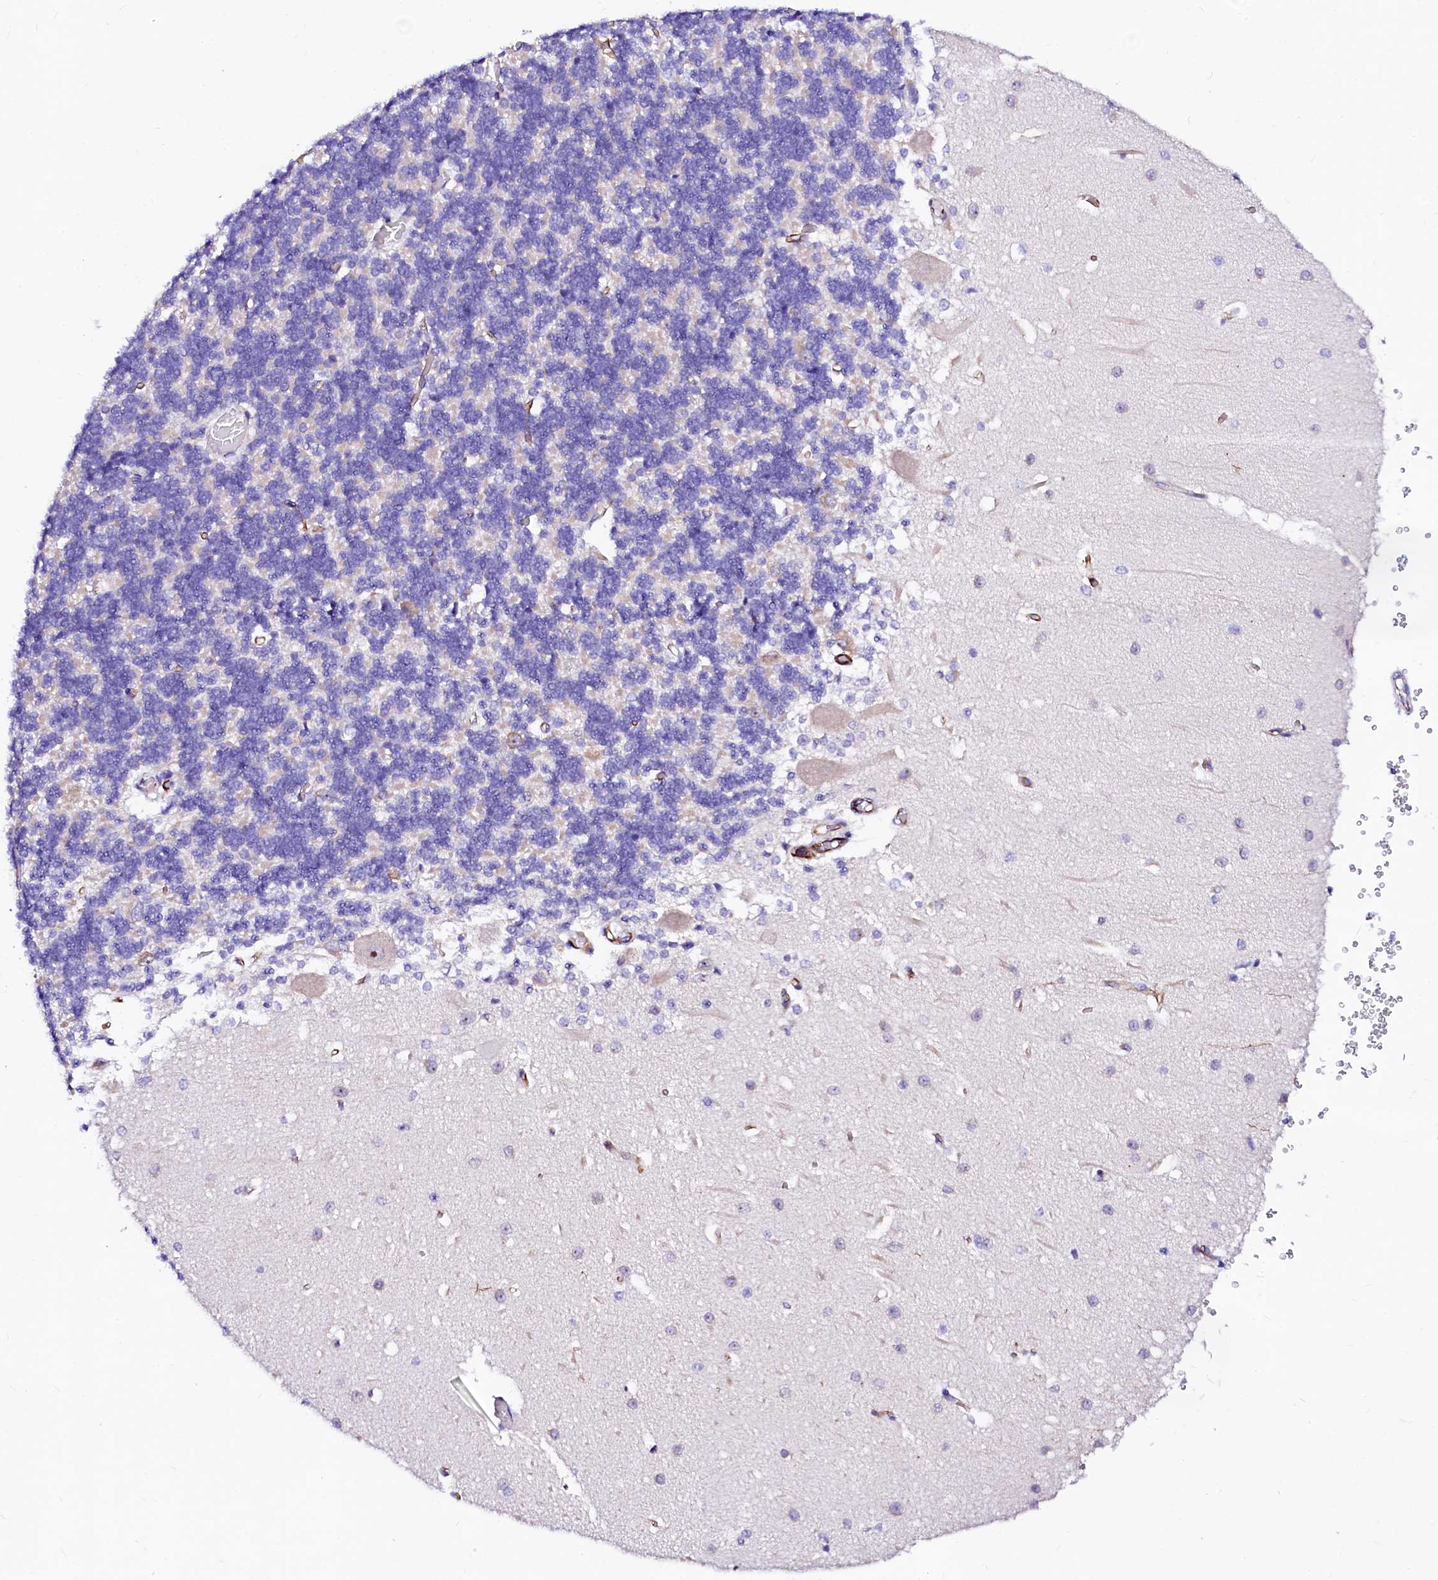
{"staining": {"intensity": "negative", "quantity": "none", "location": "none"}, "tissue": "cerebellum", "cell_type": "Cells in granular layer", "image_type": "normal", "snomed": [{"axis": "morphology", "description": "Normal tissue, NOS"}, {"axis": "topography", "description": "Cerebellum"}], "caption": "DAB (3,3'-diaminobenzidine) immunohistochemical staining of normal cerebellum shows no significant positivity in cells in granular layer. (Immunohistochemistry, brightfield microscopy, high magnification).", "gene": "SFR1", "patient": {"sex": "male", "age": 37}}